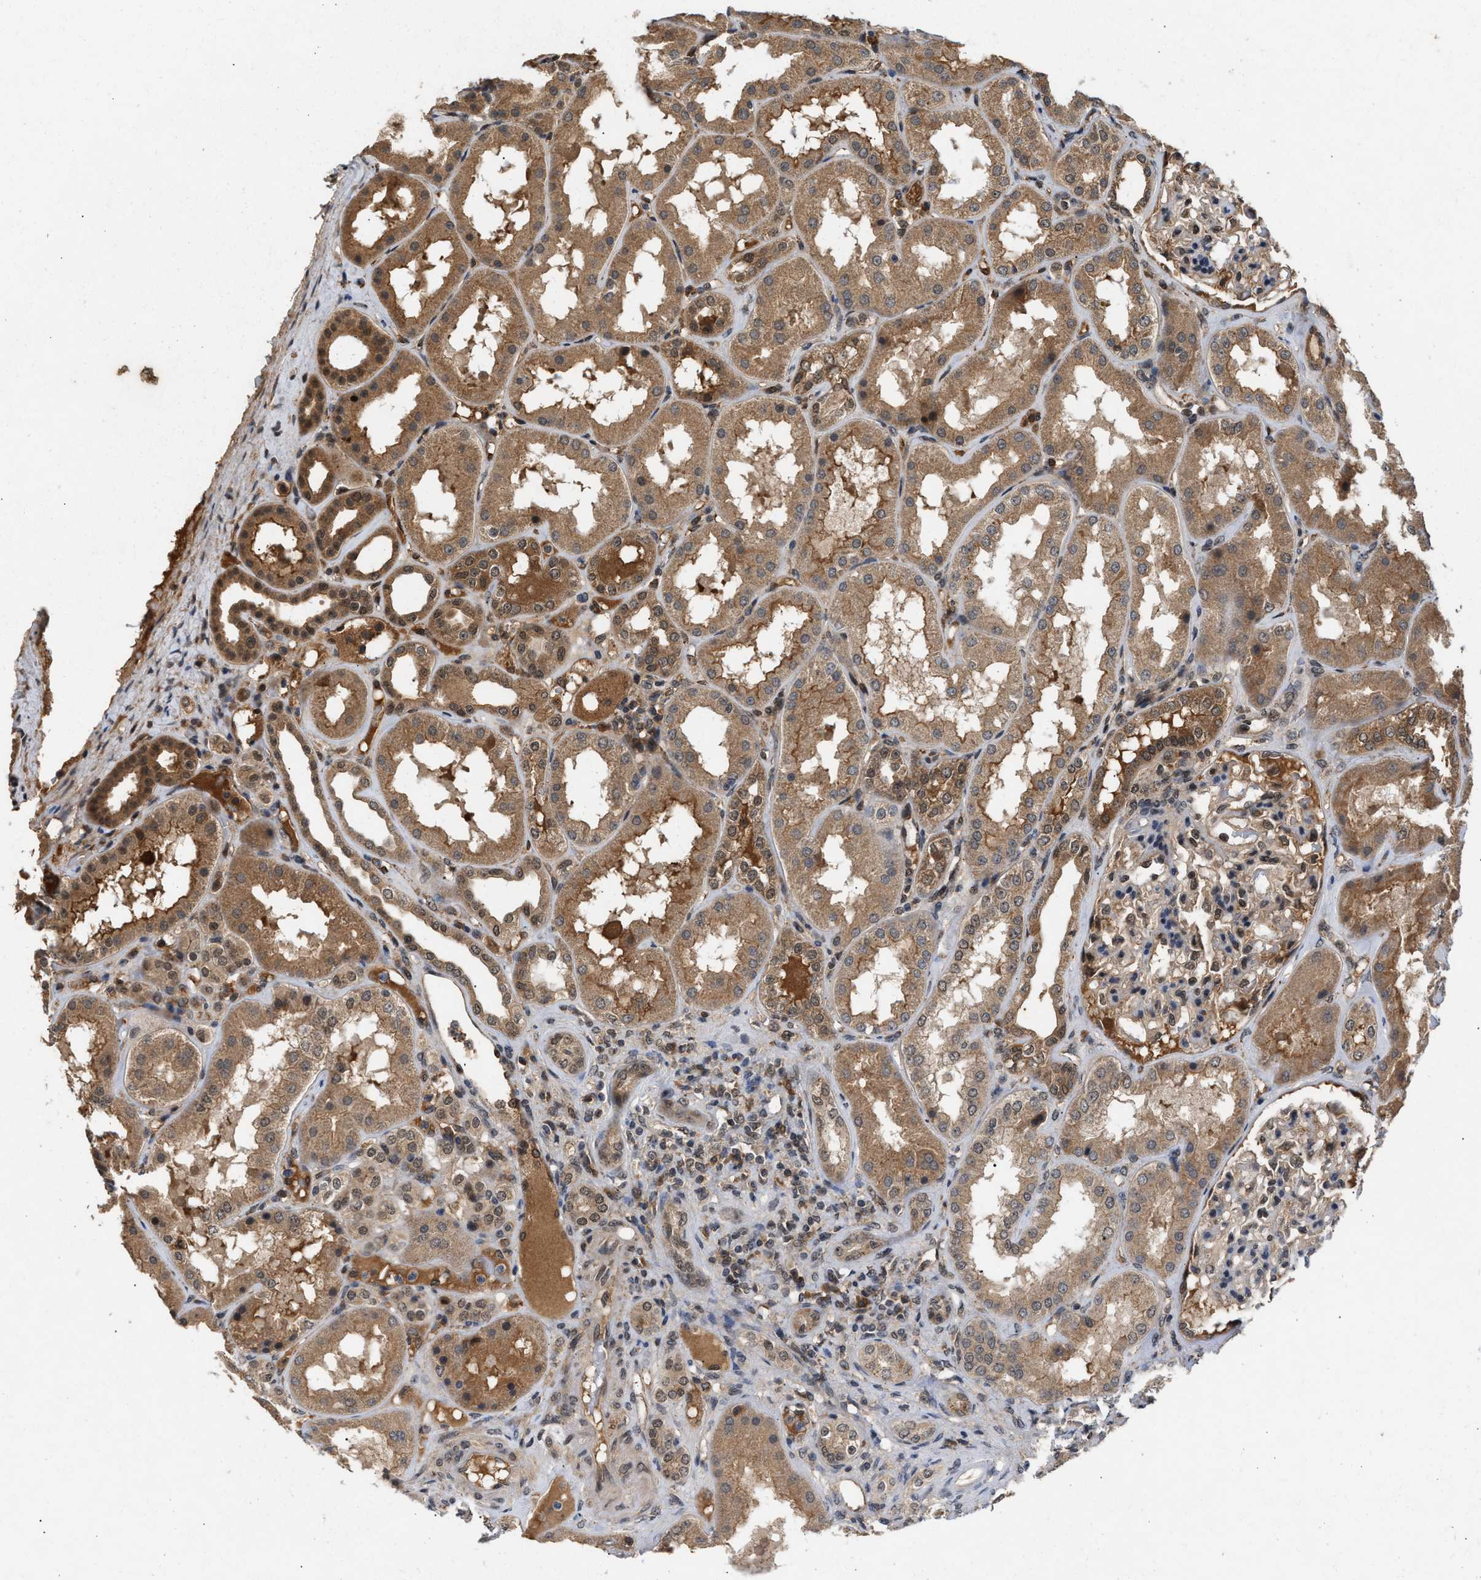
{"staining": {"intensity": "moderate", "quantity": ">75%", "location": "cytoplasmic/membranous,nuclear"}, "tissue": "kidney", "cell_type": "Cells in glomeruli", "image_type": "normal", "snomed": [{"axis": "morphology", "description": "Normal tissue, NOS"}, {"axis": "topography", "description": "Kidney"}], "caption": "This photomicrograph displays immunohistochemistry staining of normal kidney, with medium moderate cytoplasmic/membranous,nuclear positivity in approximately >75% of cells in glomeruli.", "gene": "RUSC2", "patient": {"sex": "female", "age": 56}}